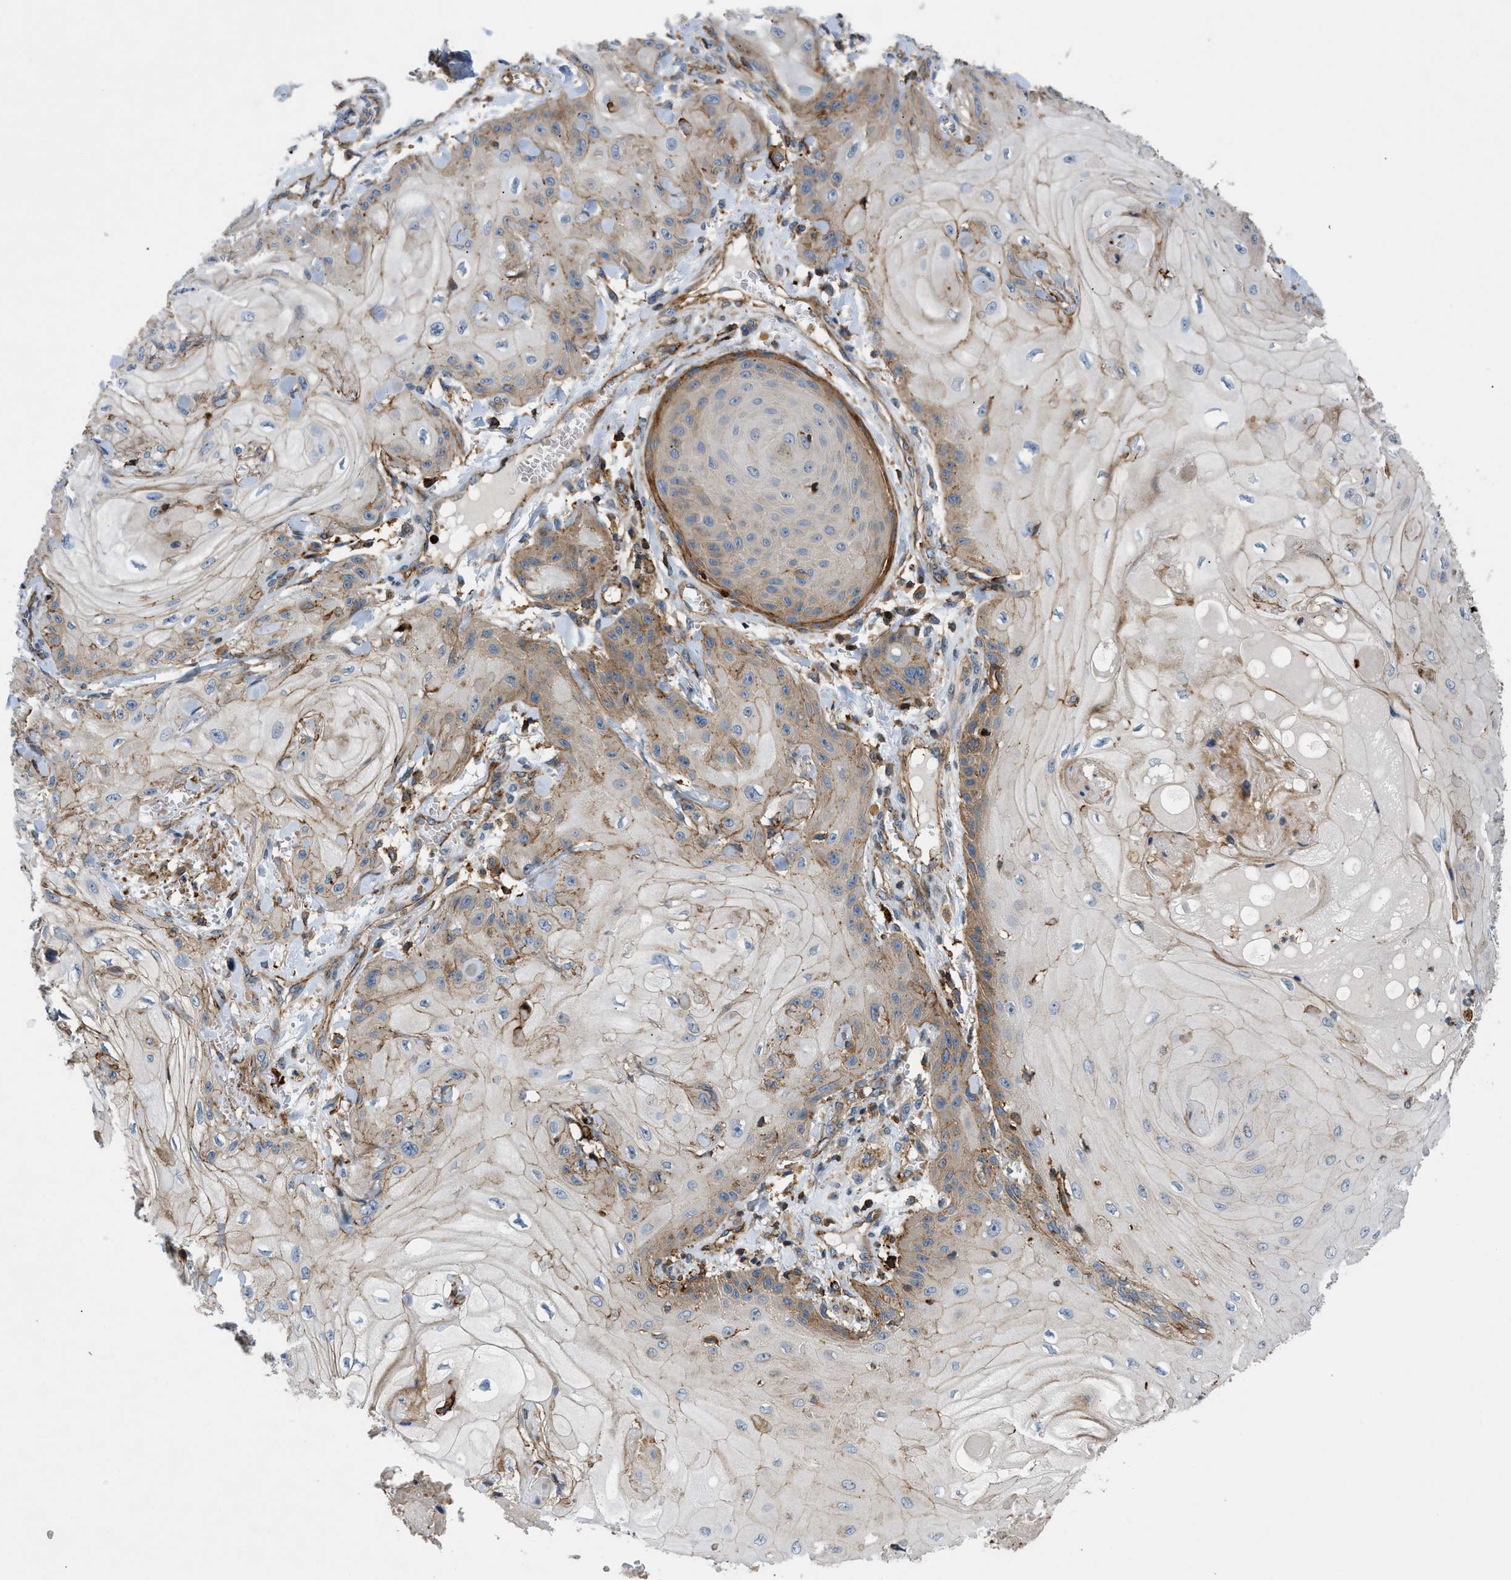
{"staining": {"intensity": "moderate", "quantity": "<25%", "location": "cytoplasmic/membranous"}, "tissue": "skin cancer", "cell_type": "Tumor cells", "image_type": "cancer", "snomed": [{"axis": "morphology", "description": "Squamous cell carcinoma, NOS"}, {"axis": "topography", "description": "Skin"}], "caption": "High-power microscopy captured an immunohistochemistry histopathology image of squamous cell carcinoma (skin), revealing moderate cytoplasmic/membranous expression in approximately <25% of tumor cells.", "gene": "DHODH", "patient": {"sex": "male", "age": 74}}